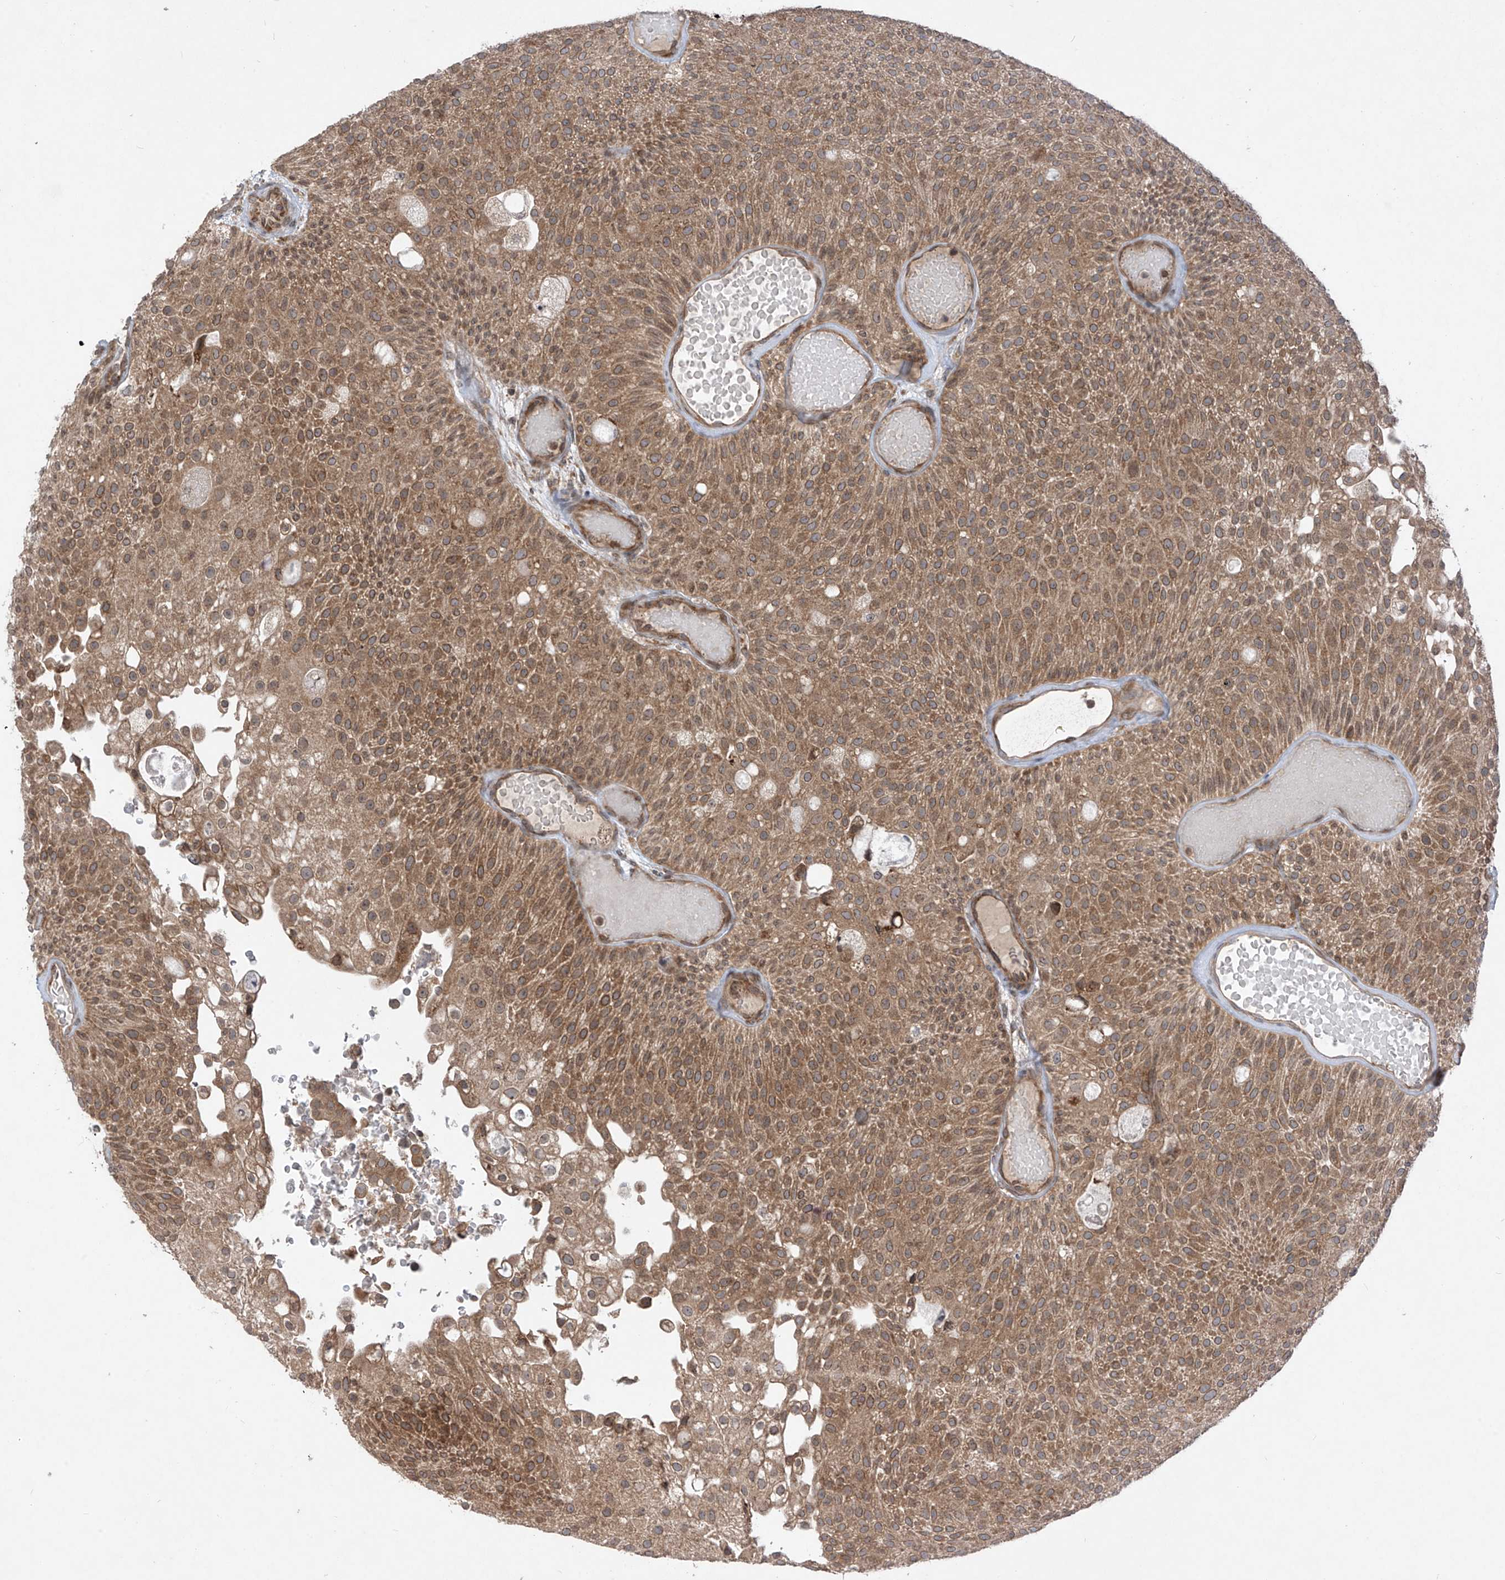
{"staining": {"intensity": "moderate", "quantity": ">75%", "location": "cytoplasmic/membranous"}, "tissue": "urothelial cancer", "cell_type": "Tumor cells", "image_type": "cancer", "snomed": [{"axis": "morphology", "description": "Urothelial carcinoma, Low grade"}, {"axis": "topography", "description": "Urinary bladder"}], "caption": "Immunohistochemical staining of low-grade urothelial carcinoma demonstrates medium levels of moderate cytoplasmic/membranous protein expression in about >75% of tumor cells.", "gene": "RPL34", "patient": {"sex": "male", "age": 78}}